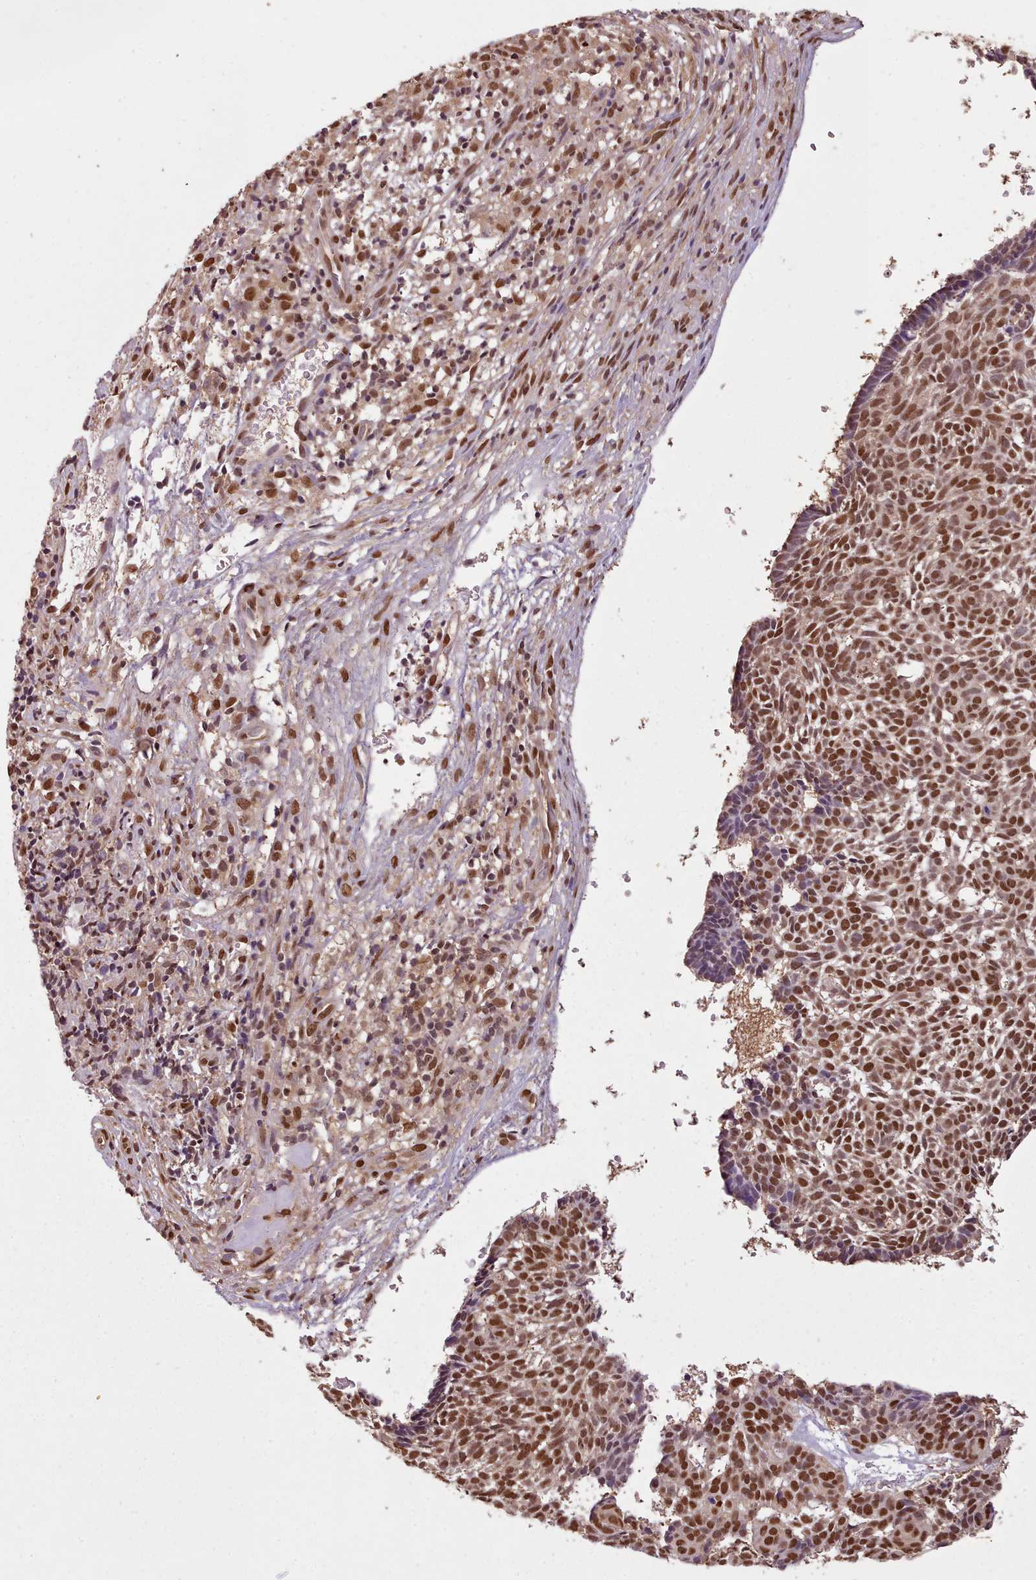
{"staining": {"intensity": "strong", "quantity": ">75%", "location": "nuclear"}, "tissue": "skin cancer", "cell_type": "Tumor cells", "image_type": "cancer", "snomed": [{"axis": "morphology", "description": "Basal cell carcinoma"}, {"axis": "topography", "description": "Skin"}], "caption": "IHC (DAB (3,3'-diaminobenzidine)) staining of human skin cancer (basal cell carcinoma) shows strong nuclear protein expression in approximately >75% of tumor cells.", "gene": "RPS27A", "patient": {"sex": "male", "age": 61}}